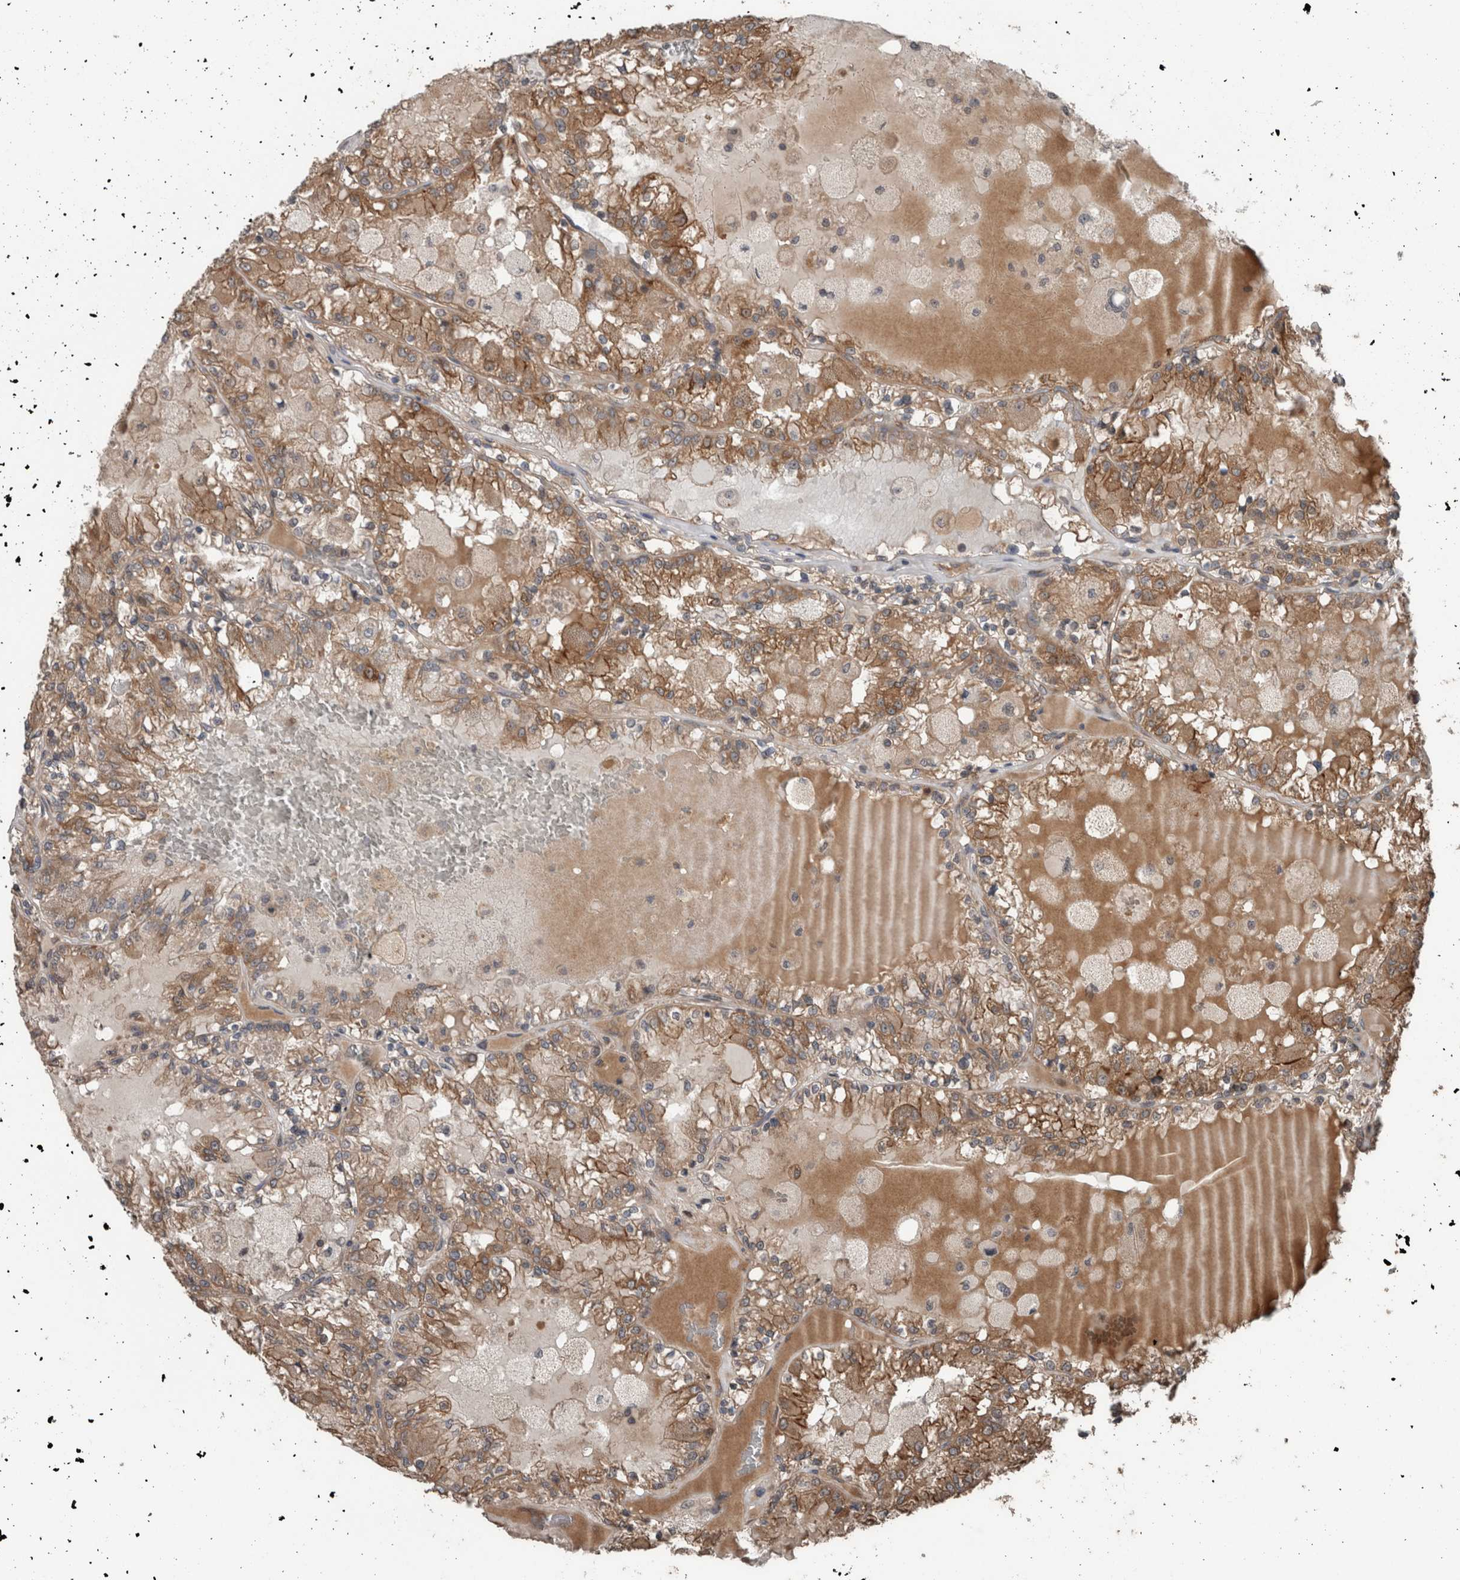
{"staining": {"intensity": "moderate", "quantity": ">75%", "location": "cytoplasmic/membranous"}, "tissue": "renal cancer", "cell_type": "Tumor cells", "image_type": "cancer", "snomed": [{"axis": "morphology", "description": "Adenocarcinoma, NOS"}, {"axis": "topography", "description": "Kidney"}], "caption": "Tumor cells demonstrate medium levels of moderate cytoplasmic/membranous staining in about >75% of cells in renal cancer.", "gene": "RIOK3", "patient": {"sex": "female", "age": 56}}